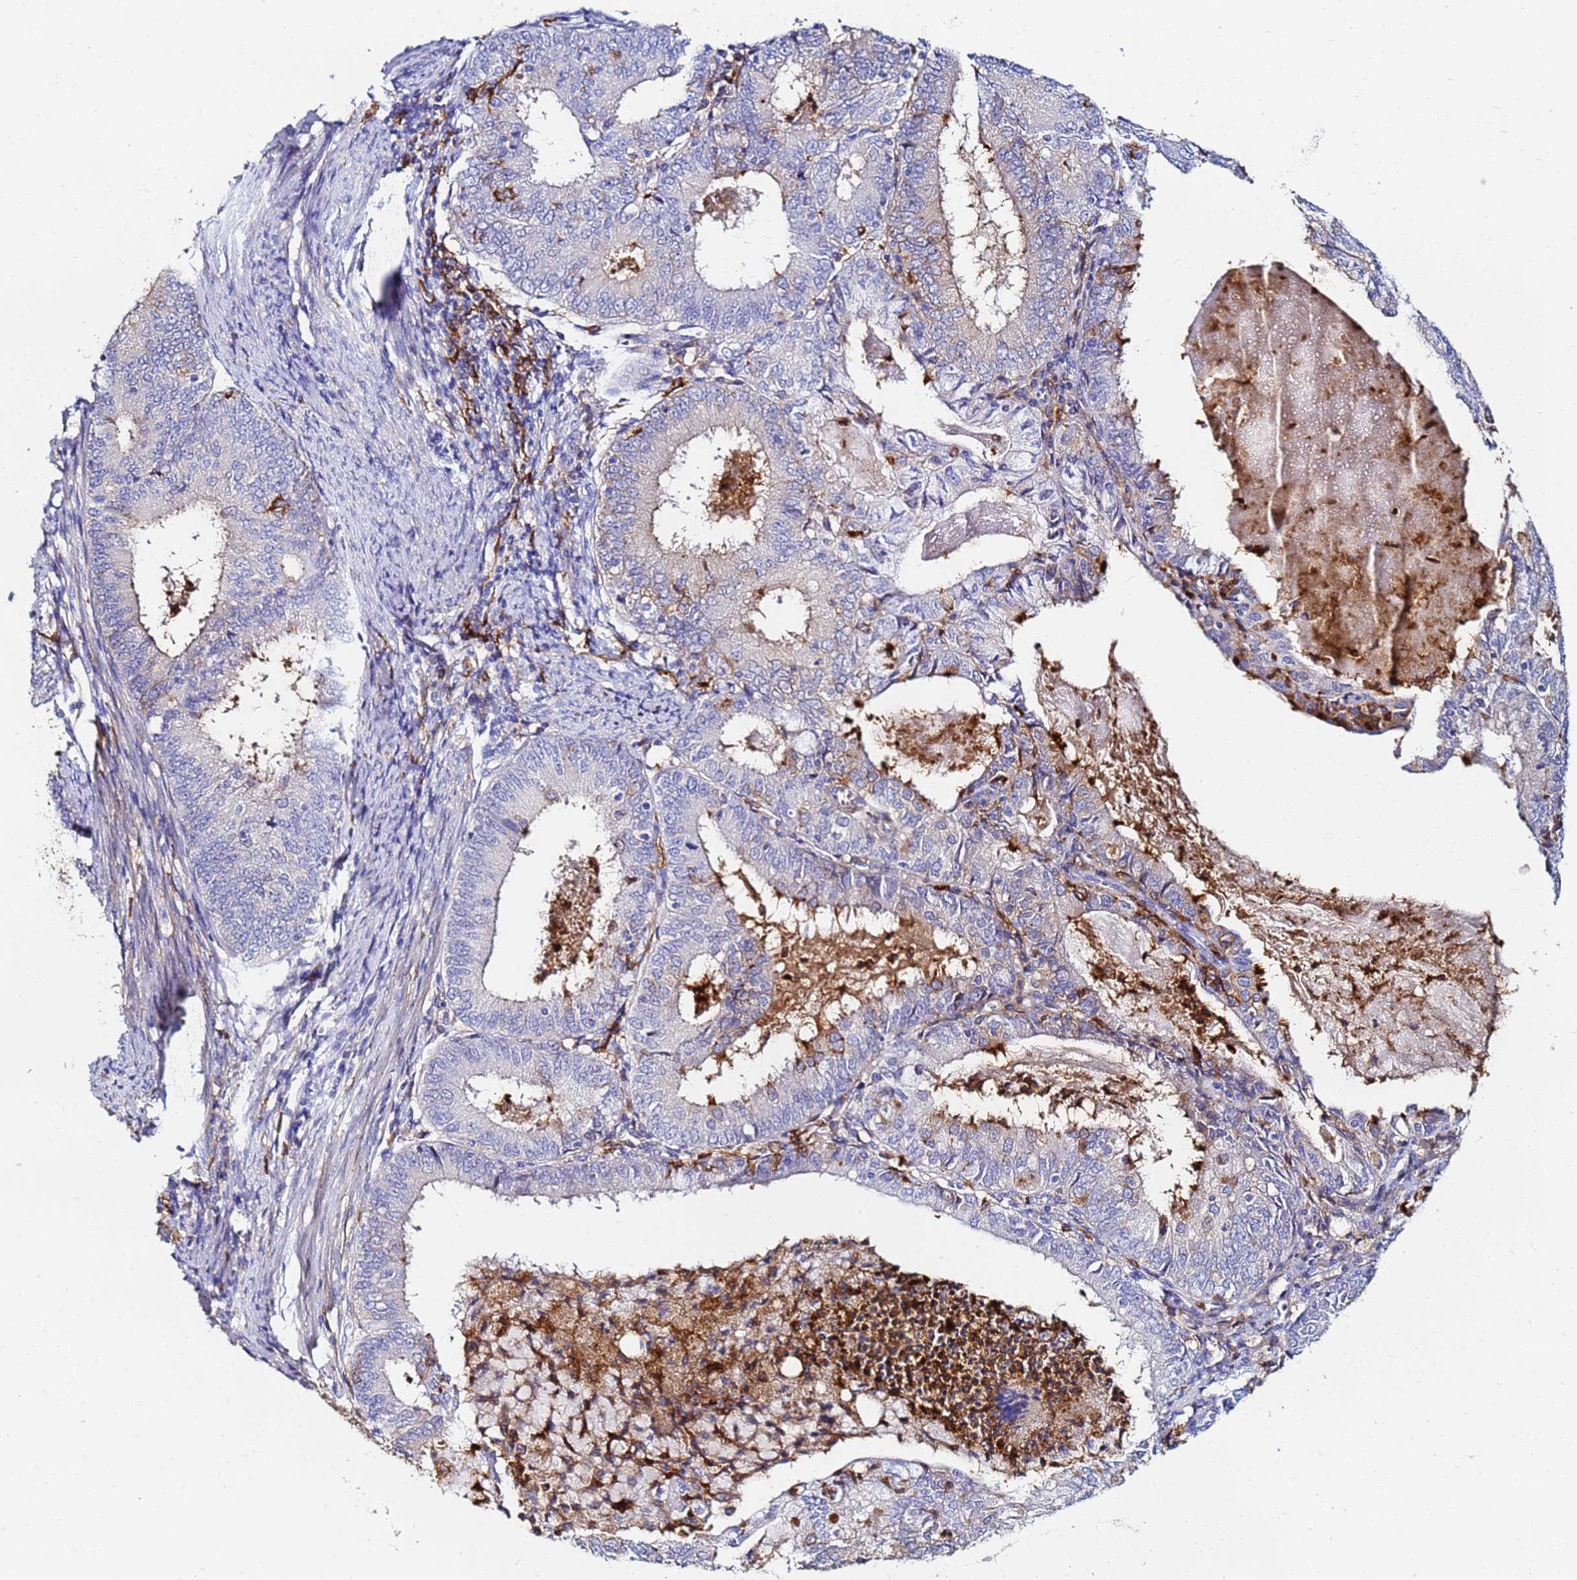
{"staining": {"intensity": "negative", "quantity": "none", "location": "none"}, "tissue": "endometrial cancer", "cell_type": "Tumor cells", "image_type": "cancer", "snomed": [{"axis": "morphology", "description": "Adenocarcinoma, NOS"}, {"axis": "topography", "description": "Endometrium"}], "caption": "IHC photomicrograph of neoplastic tissue: human endometrial adenocarcinoma stained with DAB (3,3'-diaminobenzidine) shows no significant protein expression in tumor cells.", "gene": "BASP1", "patient": {"sex": "female", "age": 57}}